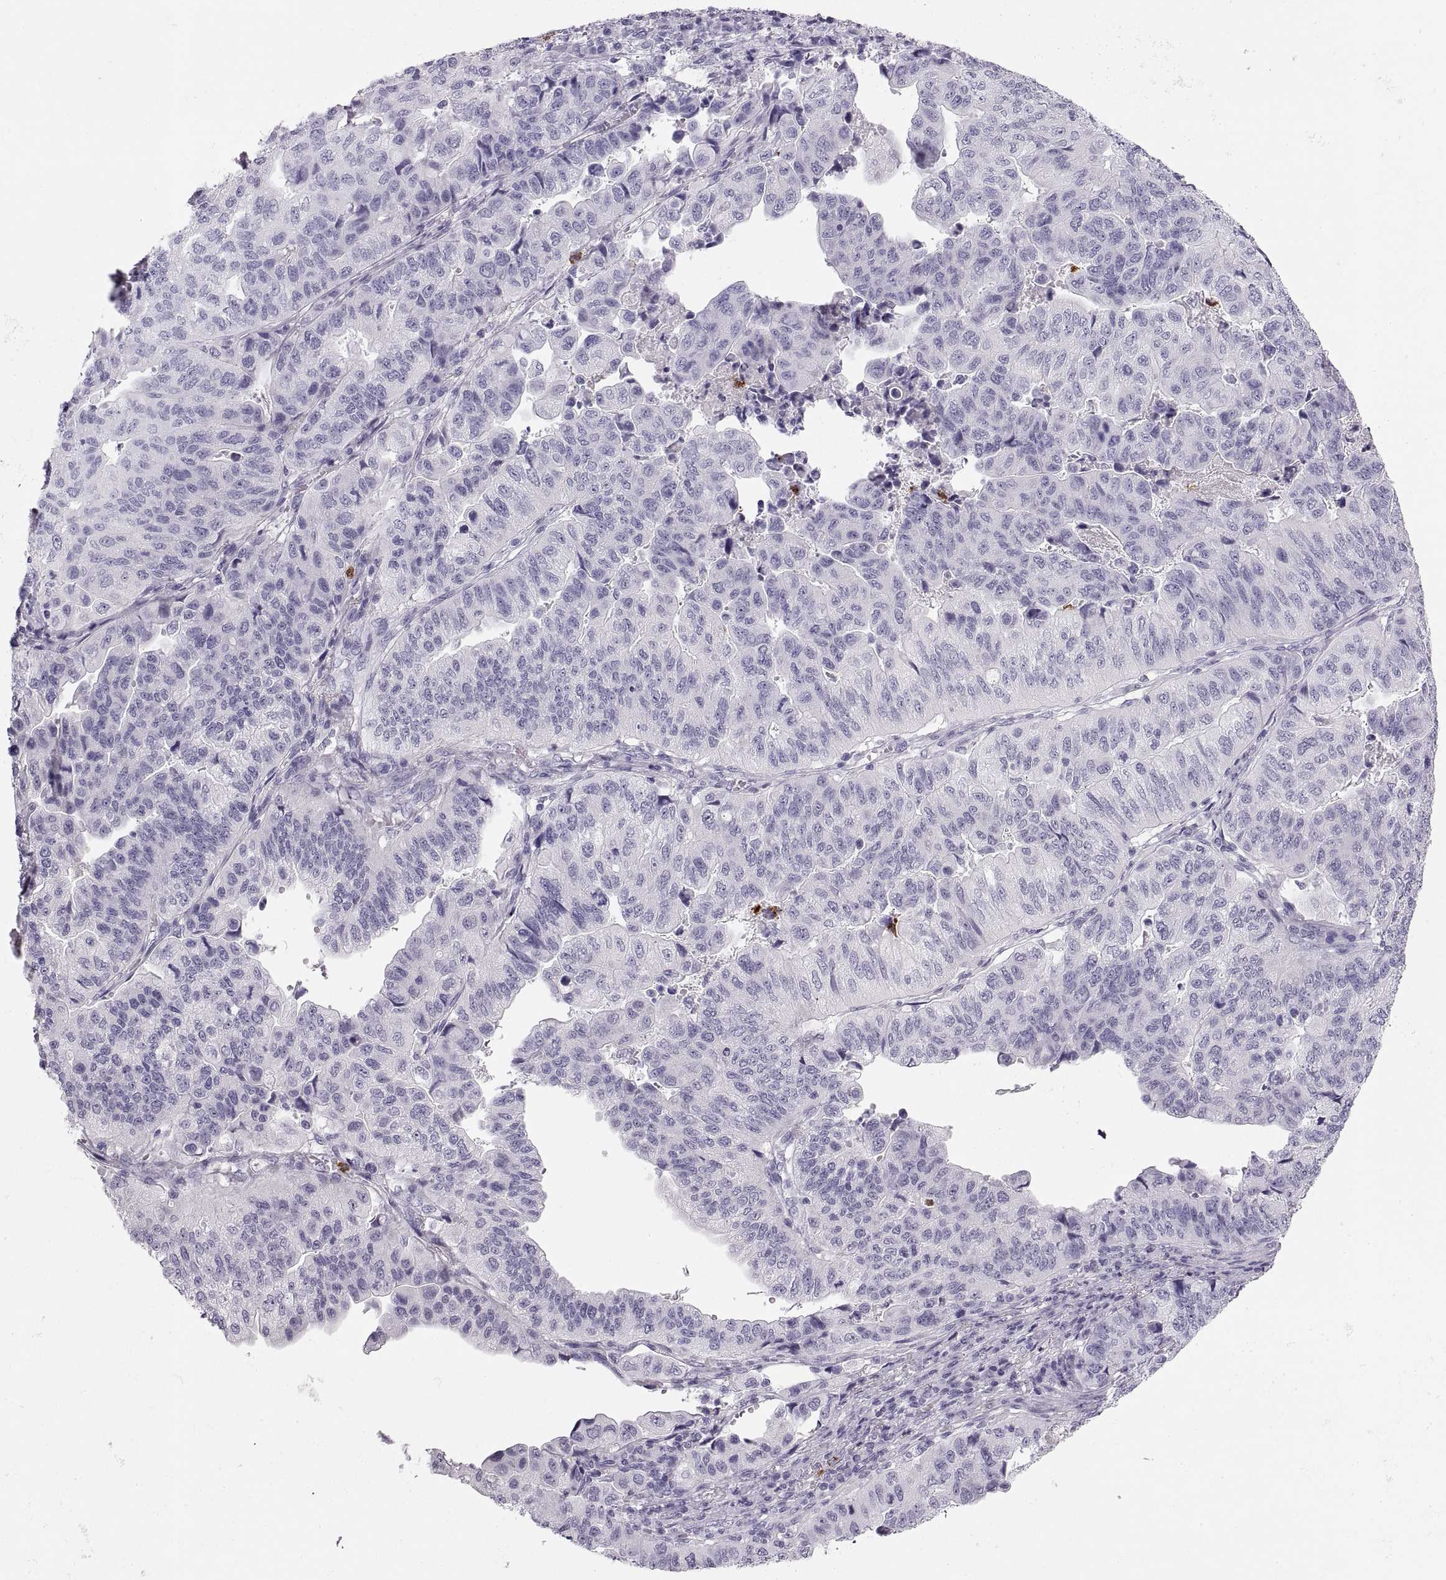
{"staining": {"intensity": "negative", "quantity": "none", "location": "none"}, "tissue": "stomach cancer", "cell_type": "Tumor cells", "image_type": "cancer", "snomed": [{"axis": "morphology", "description": "Adenocarcinoma, NOS"}, {"axis": "topography", "description": "Stomach, upper"}], "caption": "High magnification brightfield microscopy of stomach adenocarcinoma stained with DAB (brown) and counterstained with hematoxylin (blue): tumor cells show no significant positivity. (IHC, brightfield microscopy, high magnification).", "gene": "MILR1", "patient": {"sex": "female", "age": 67}}